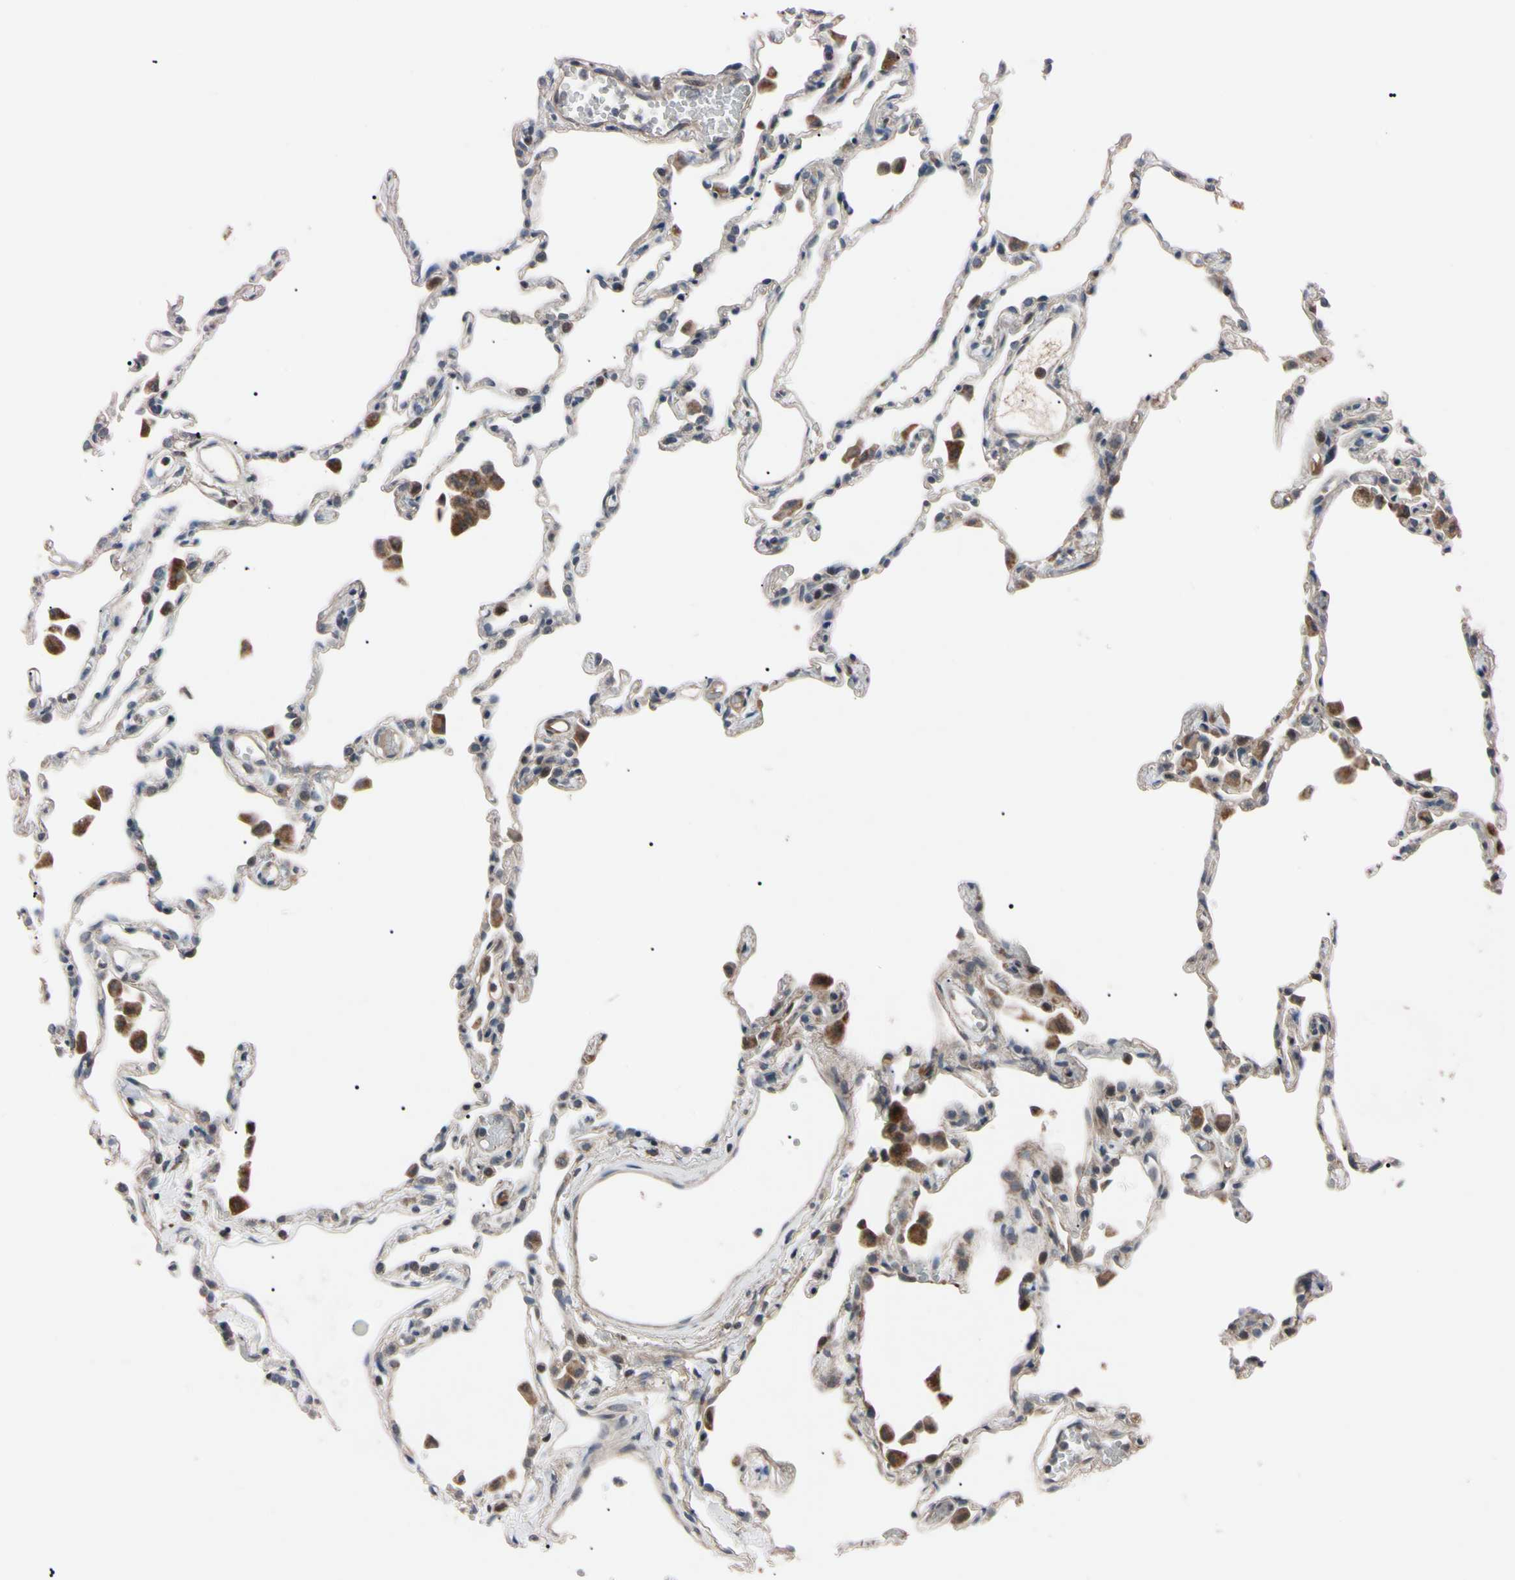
{"staining": {"intensity": "negative", "quantity": "none", "location": "none"}, "tissue": "lung", "cell_type": "Alveolar cells", "image_type": "normal", "snomed": [{"axis": "morphology", "description": "Normal tissue, NOS"}, {"axis": "topography", "description": "Lung"}], "caption": "Immunohistochemistry (IHC) photomicrograph of benign lung: lung stained with DAB exhibits no significant protein staining in alveolar cells.", "gene": "TNFRSF1A", "patient": {"sex": "female", "age": 49}}